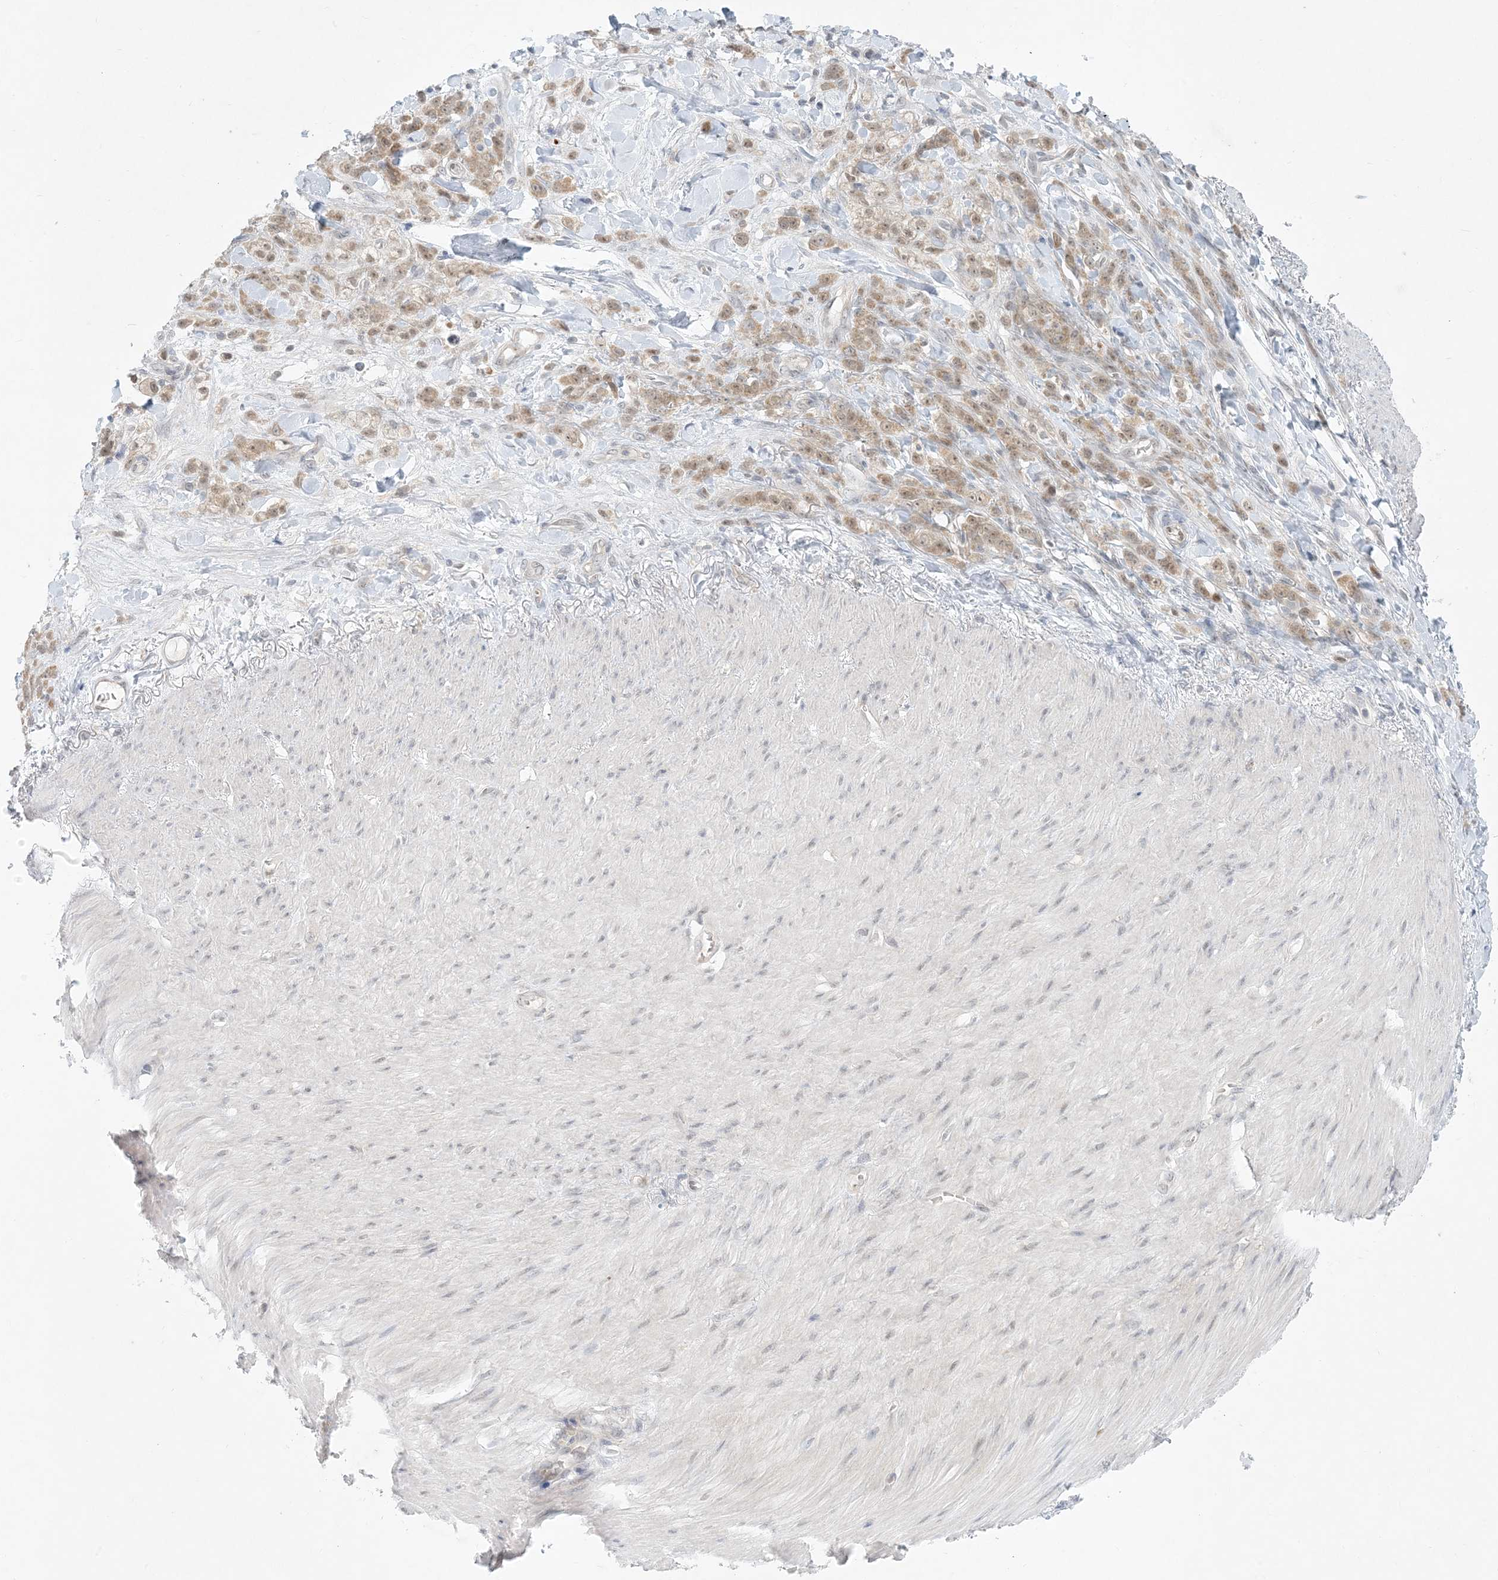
{"staining": {"intensity": "weak", "quantity": ">75%", "location": "cytoplasmic/membranous,nuclear"}, "tissue": "stomach cancer", "cell_type": "Tumor cells", "image_type": "cancer", "snomed": [{"axis": "morphology", "description": "Normal tissue, NOS"}, {"axis": "morphology", "description": "Adenocarcinoma, NOS"}, {"axis": "topography", "description": "Stomach"}], "caption": "Approximately >75% of tumor cells in stomach adenocarcinoma exhibit weak cytoplasmic/membranous and nuclear protein positivity as visualized by brown immunohistochemical staining.", "gene": "OBI1", "patient": {"sex": "male", "age": 82}}